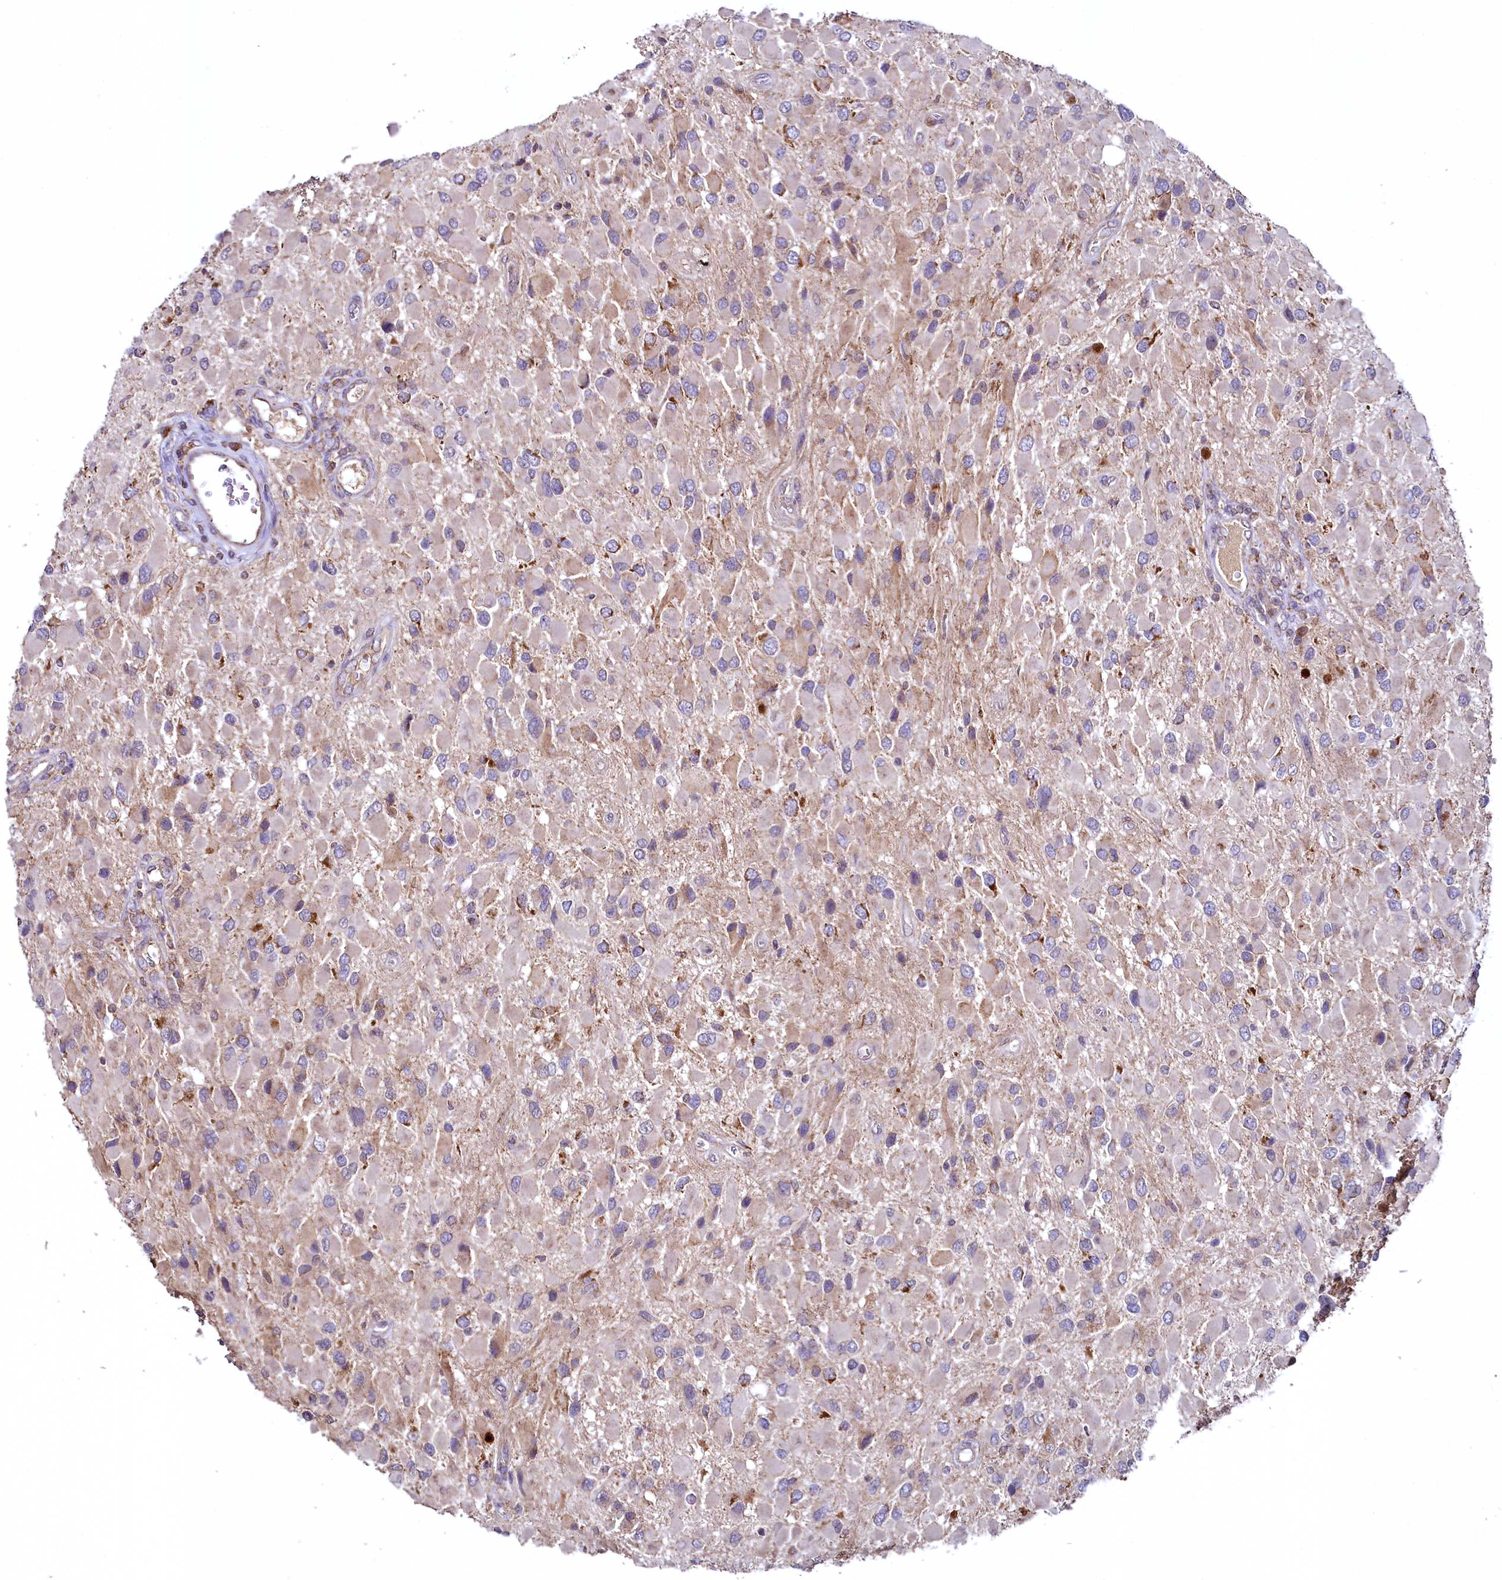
{"staining": {"intensity": "negative", "quantity": "none", "location": "none"}, "tissue": "glioma", "cell_type": "Tumor cells", "image_type": "cancer", "snomed": [{"axis": "morphology", "description": "Glioma, malignant, High grade"}, {"axis": "topography", "description": "Brain"}], "caption": "There is no significant positivity in tumor cells of malignant glioma (high-grade).", "gene": "METTL4", "patient": {"sex": "male", "age": 53}}